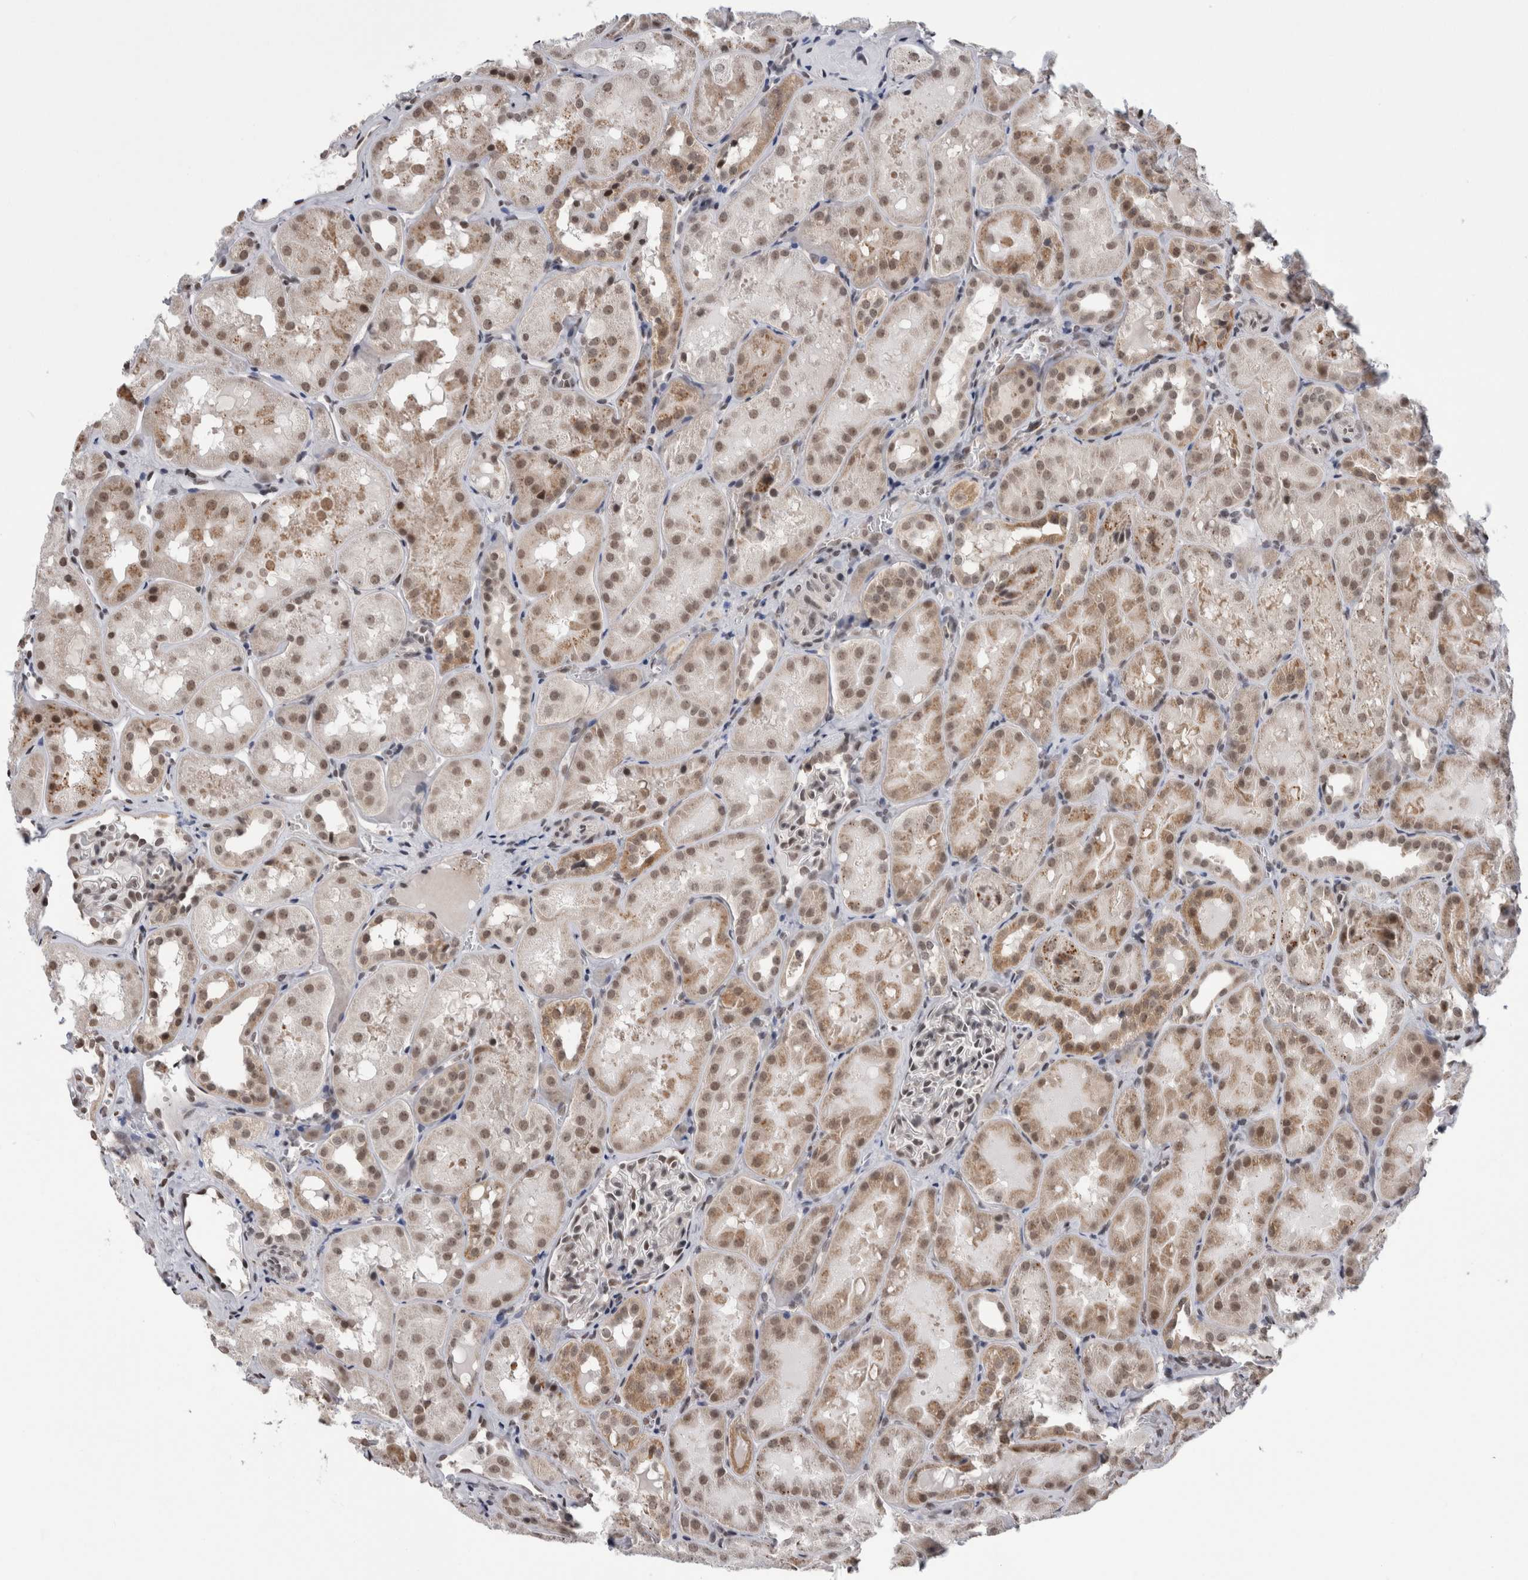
{"staining": {"intensity": "weak", "quantity": "25%-75%", "location": "nuclear"}, "tissue": "kidney", "cell_type": "Cells in glomeruli", "image_type": "normal", "snomed": [{"axis": "morphology", "description": "Normal tissue, NOS"}, {"axis": "topography", "description": "Kidney"}], "caption": "Protein expression by immunohistochemistry demonstrates weak nuclear positivity in approximately 25%-75% of cells in glomeruli in normal kidney.", "gene": "ZBTB11", "patient": {"sex": "male", "age": 16}}